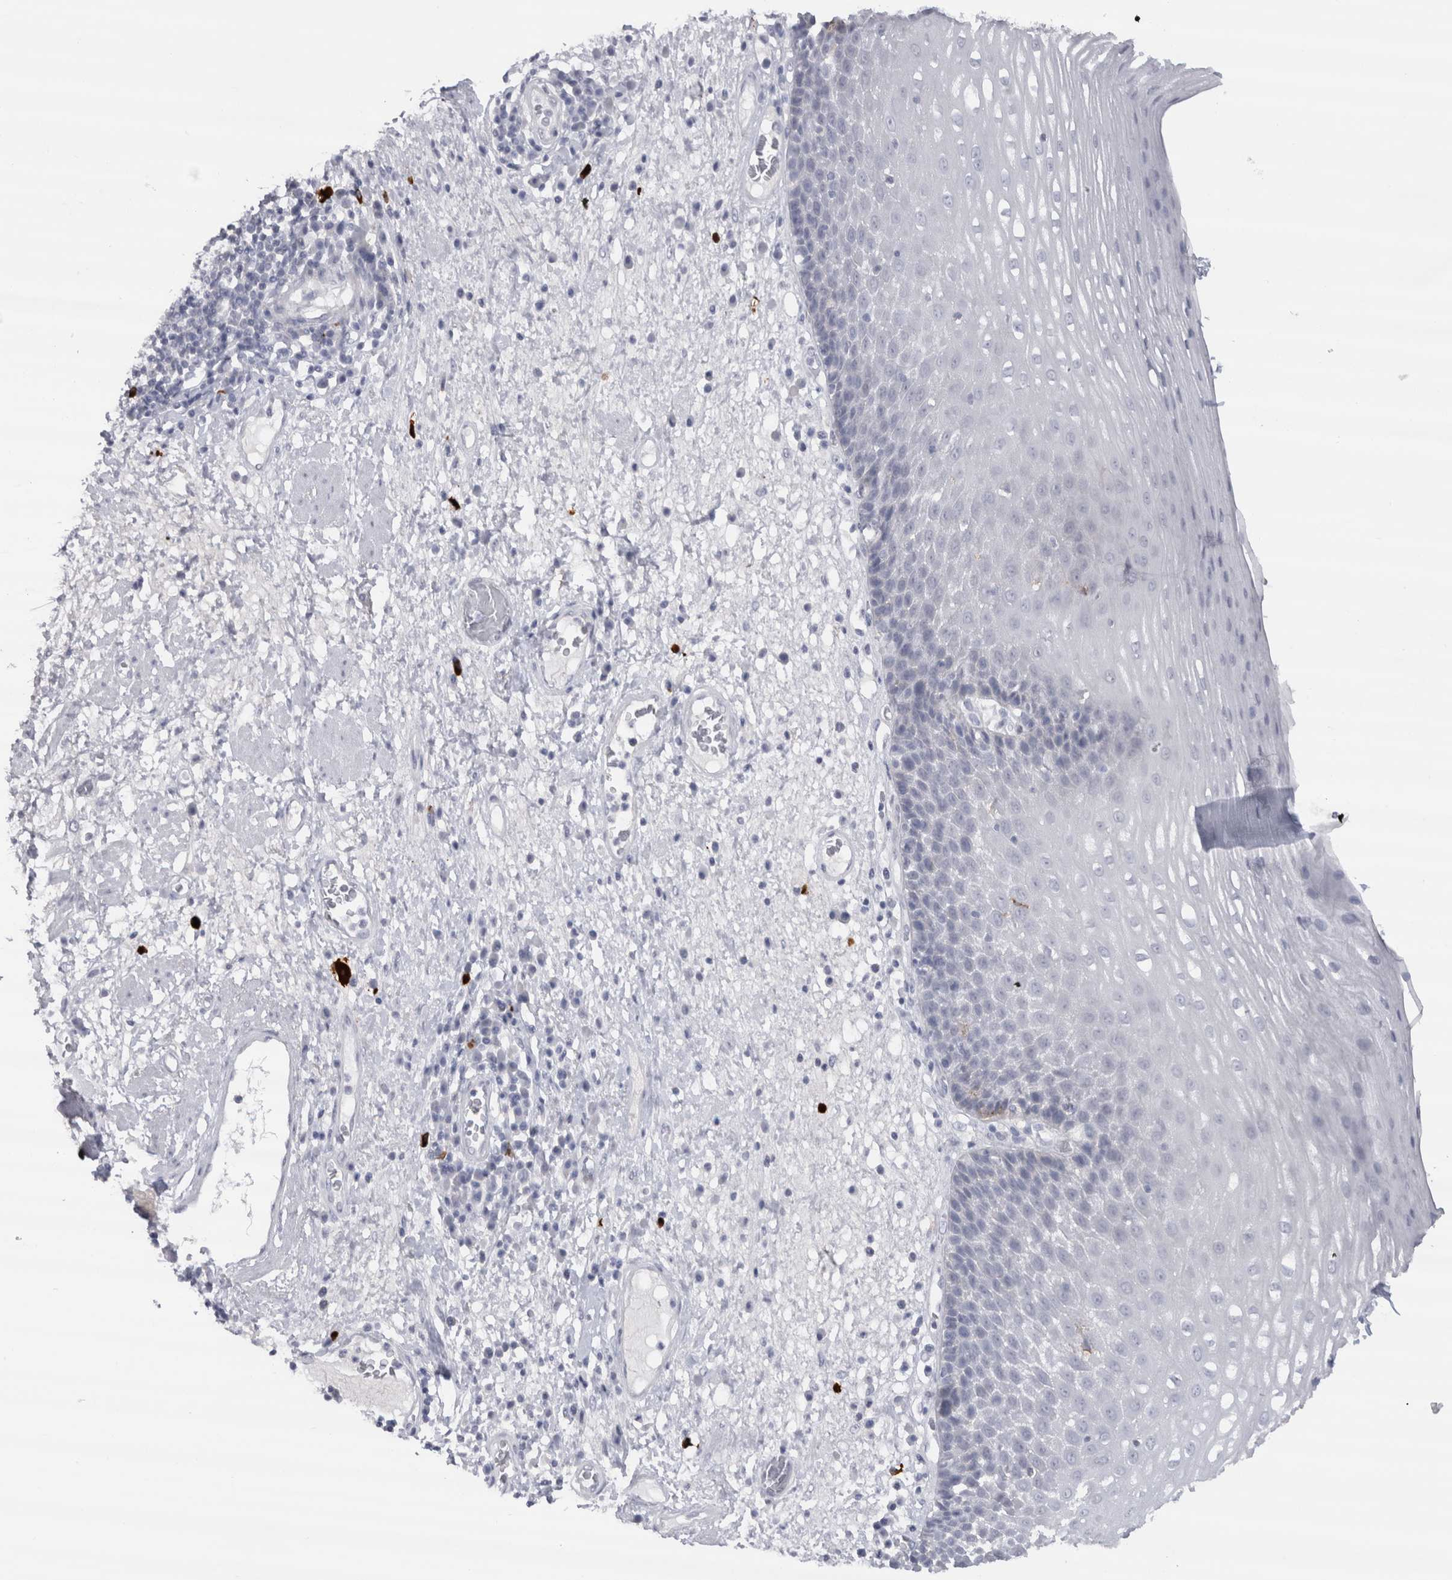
{"staining": {"intensity": "negative", "quantity": "none", "location": "none"}, "tissue": "esophagus", "cell_type": "Squamous epithelial cells", "image_type": "normal", "snomed": [{"axis": "morphology", "description": "Normal tissue, NOS"}, {"axis": "morphology", "description": "Adenocarcinoma, NOS"}, {"axis": "topography", "description": "Esophagus"}], "caption": "High power microscopy image of an immunohistochemistry image of unremarkable esophagus, revealing no significant staining in squamous epithelial cells.", "gene": "CDH17", "patient": {"sex": "male", "age": 62}}